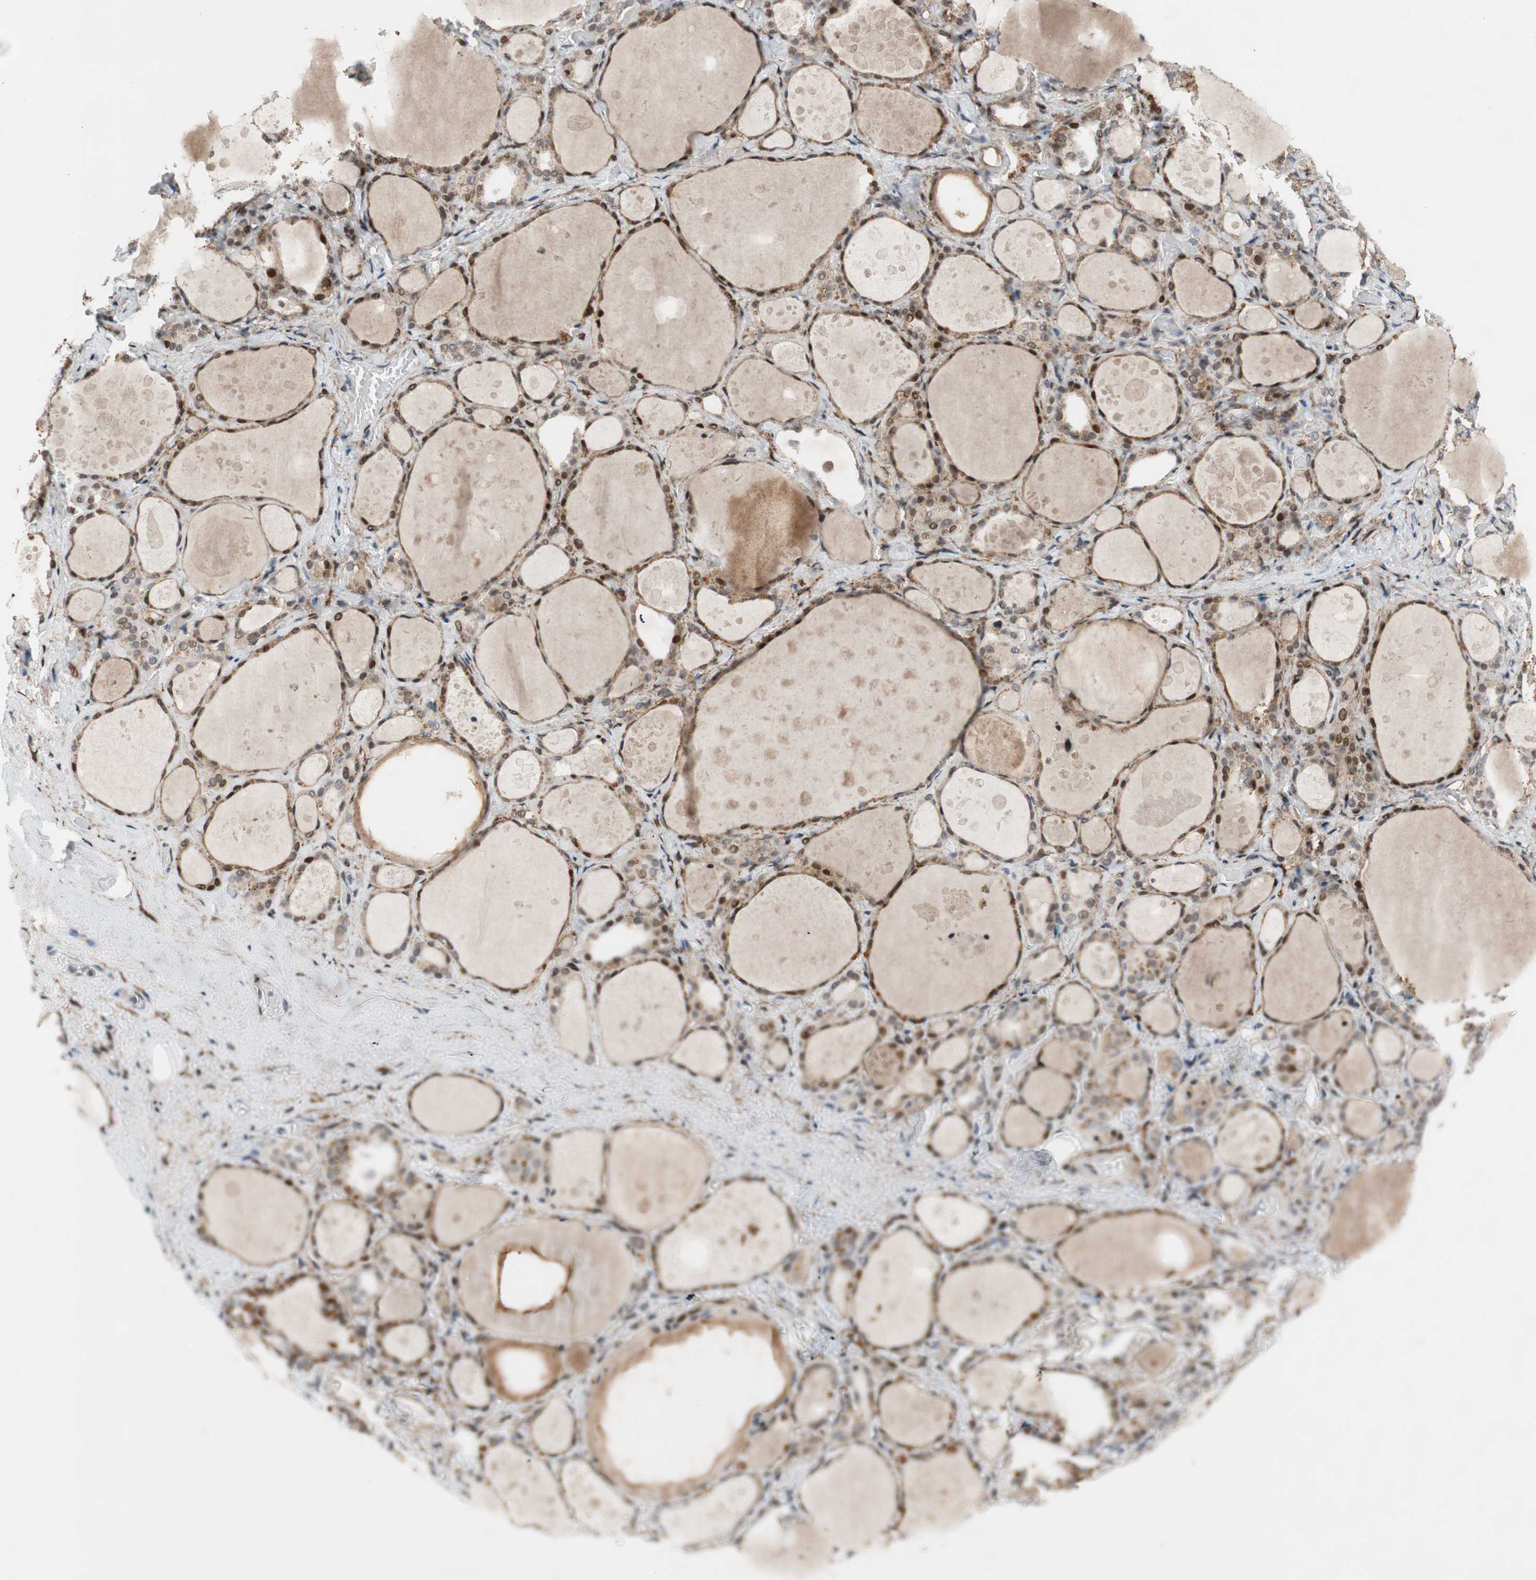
{"staining": {"intensity": "moderate", "quantity": "25%-75%", "location": "nuclear"}, "tissue": "thyroid gland", "cell_type": "Glandular cells", "image_type": "normal", "snomed": [{"axis": "morphology", "description": "Normal tissue, NOS"}, {"axis": "topography", "description": "Thyroid gland"}], "caption": "Thyroid gland was stained to show a protein in brown. There is medium levels of moderate nuclear positivity in about 25%-75% of glandular cells. The protein of interest is shown in brown color, while the nuclei are stained blue.", "gene": "FBXO44", "patient": {"sex": "female", "age": 75}}